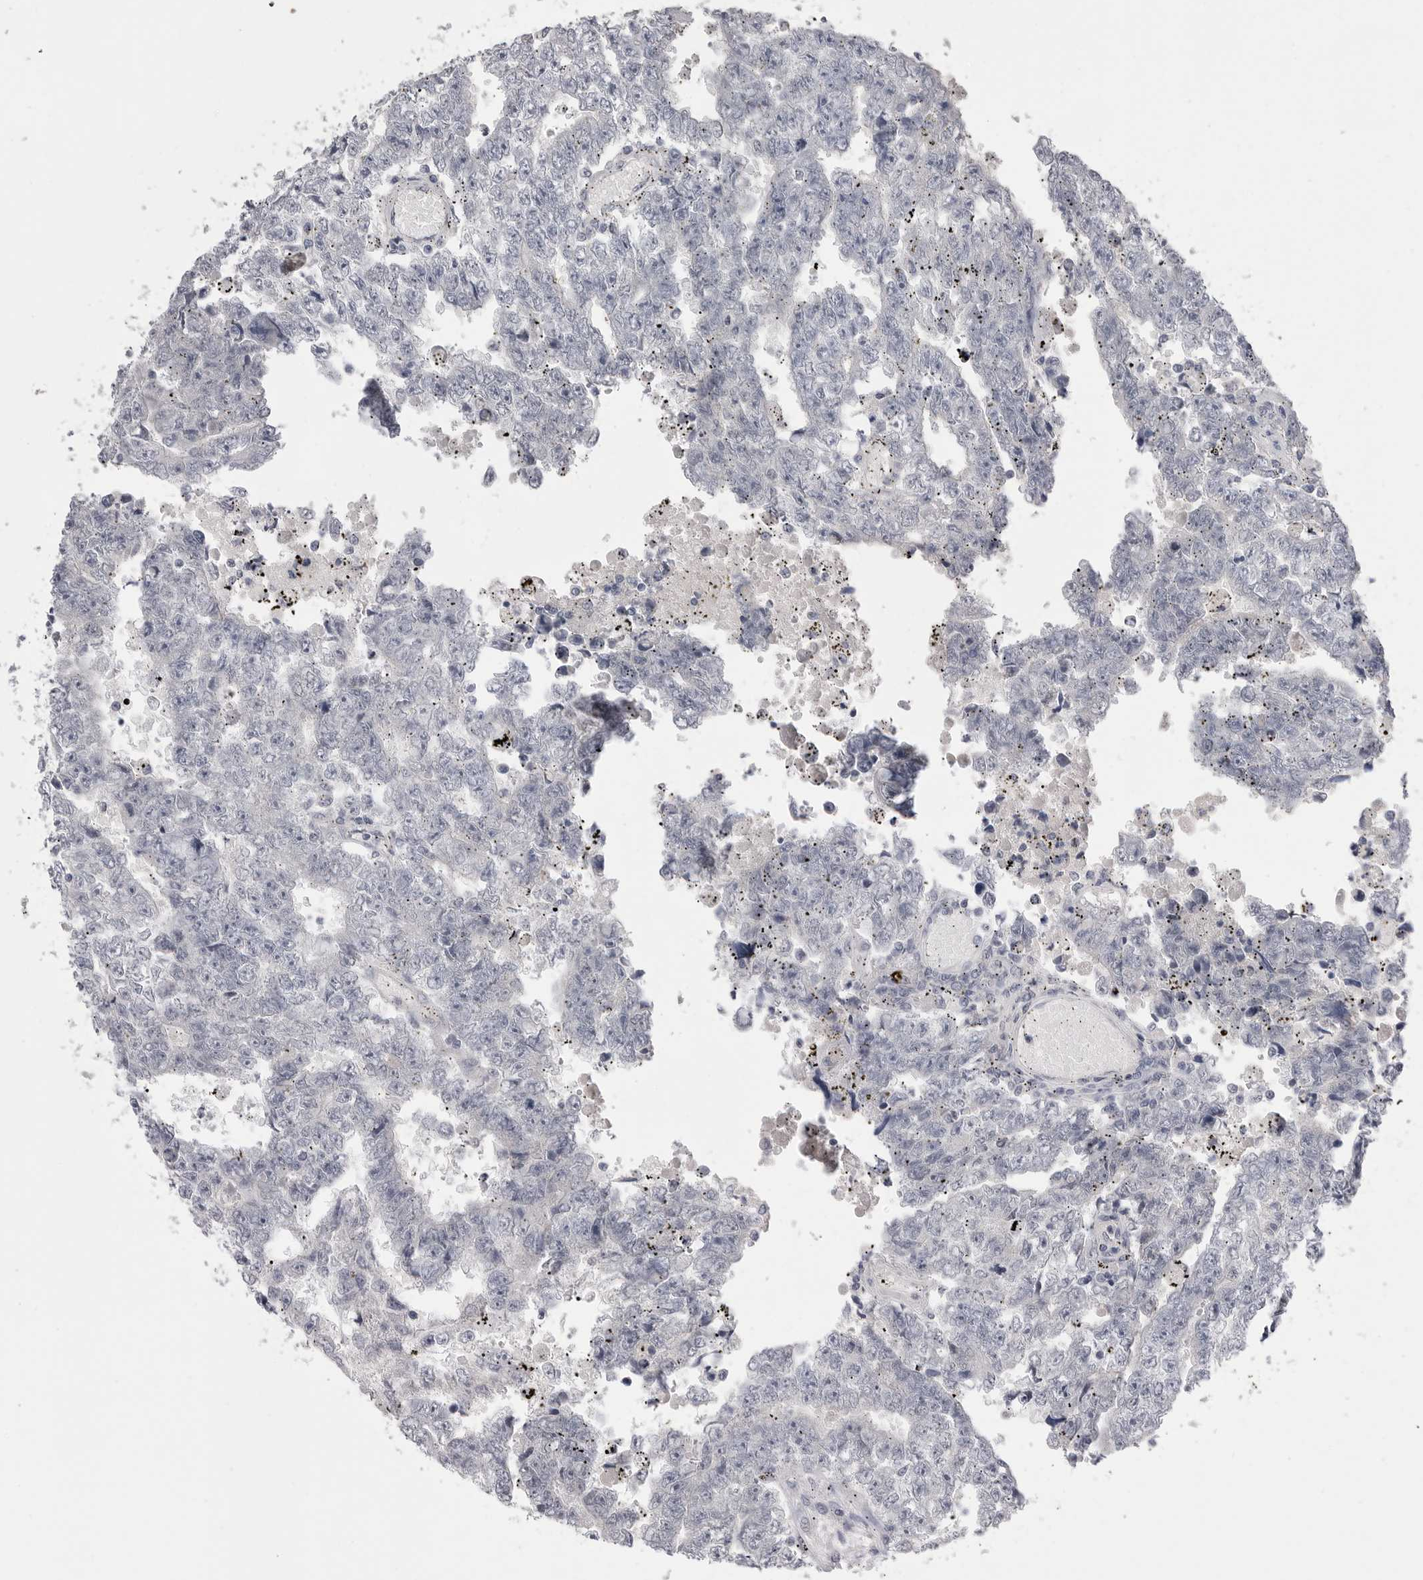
{"staining": {"intensity": "negative", "quantity": "none", "location": "none"}, "tissue": "testis cancer", "cell_type": "Tumor cells", "image_type": "cancer", "snomed": [{"axis": "morphology", "description": "Carcinoma, Embryonal, NOS"}, {"axis": "topography", "description": "Testis"}], "caption": "Testis cancer (embryonal carcinoma) stained for a protein using immunohistochemistry (IHC) displays no staining tumor cells.", "gene": "DLGAP3", "patient": {"sex": "male", "age": 25}}